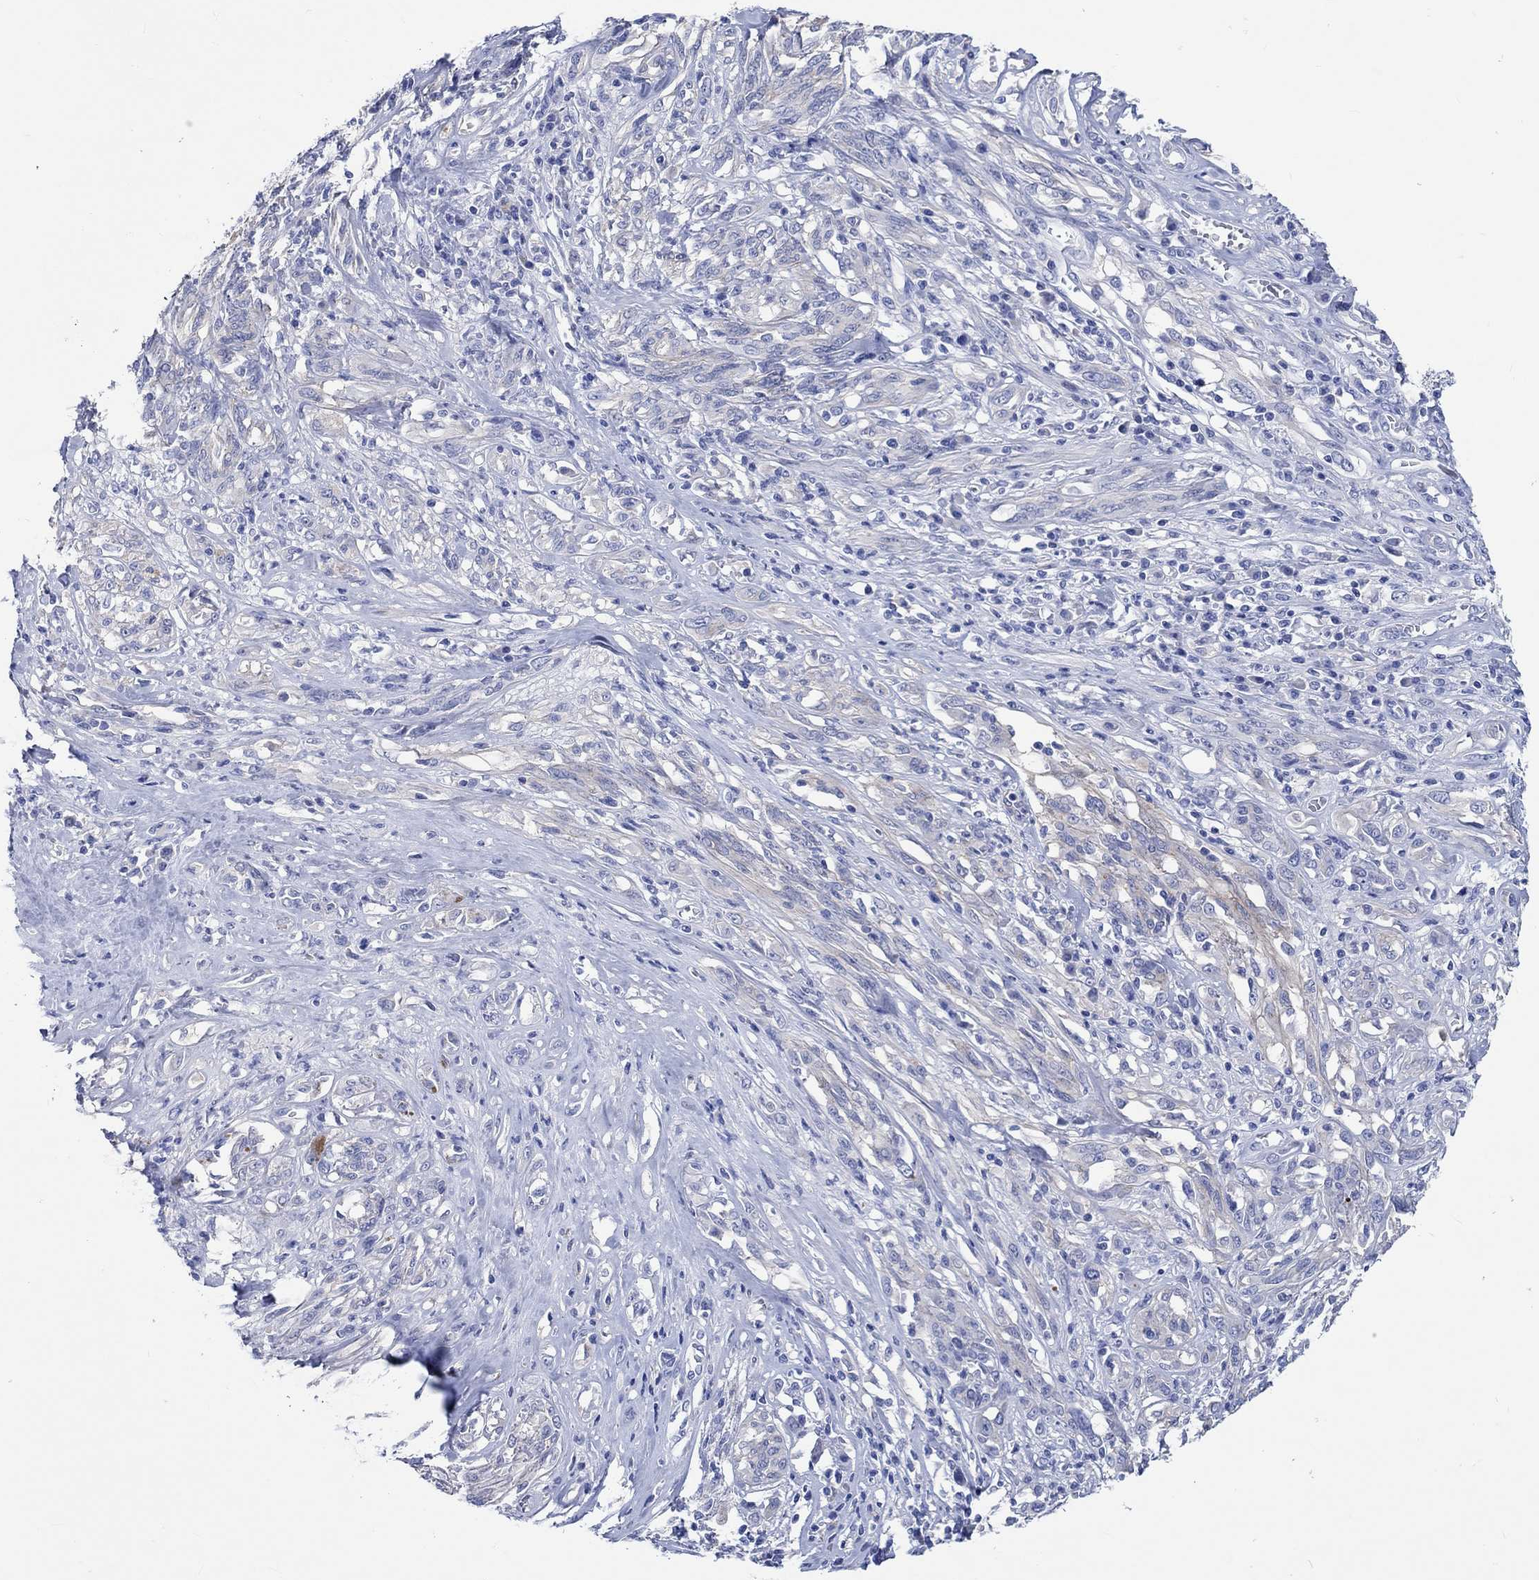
{"staining": {"intensity": "negative", "quantity": "none", "location": "none"}, "tissue": "melanoma", "cell_type": "Tumor cells", "image_type": "cancer", "snomed": [{"axis": "morphology", "description": "Malignant melanoma, NOS"}, {"axis": "topography", "description": "Skin"}], "caption": "High power microscopy photomicrograph of an IHC image of melanoma, revealing no significant staining in tumor cells.", "gene": "SHISA4", "patient": {"sex": "female", "age": 91}}